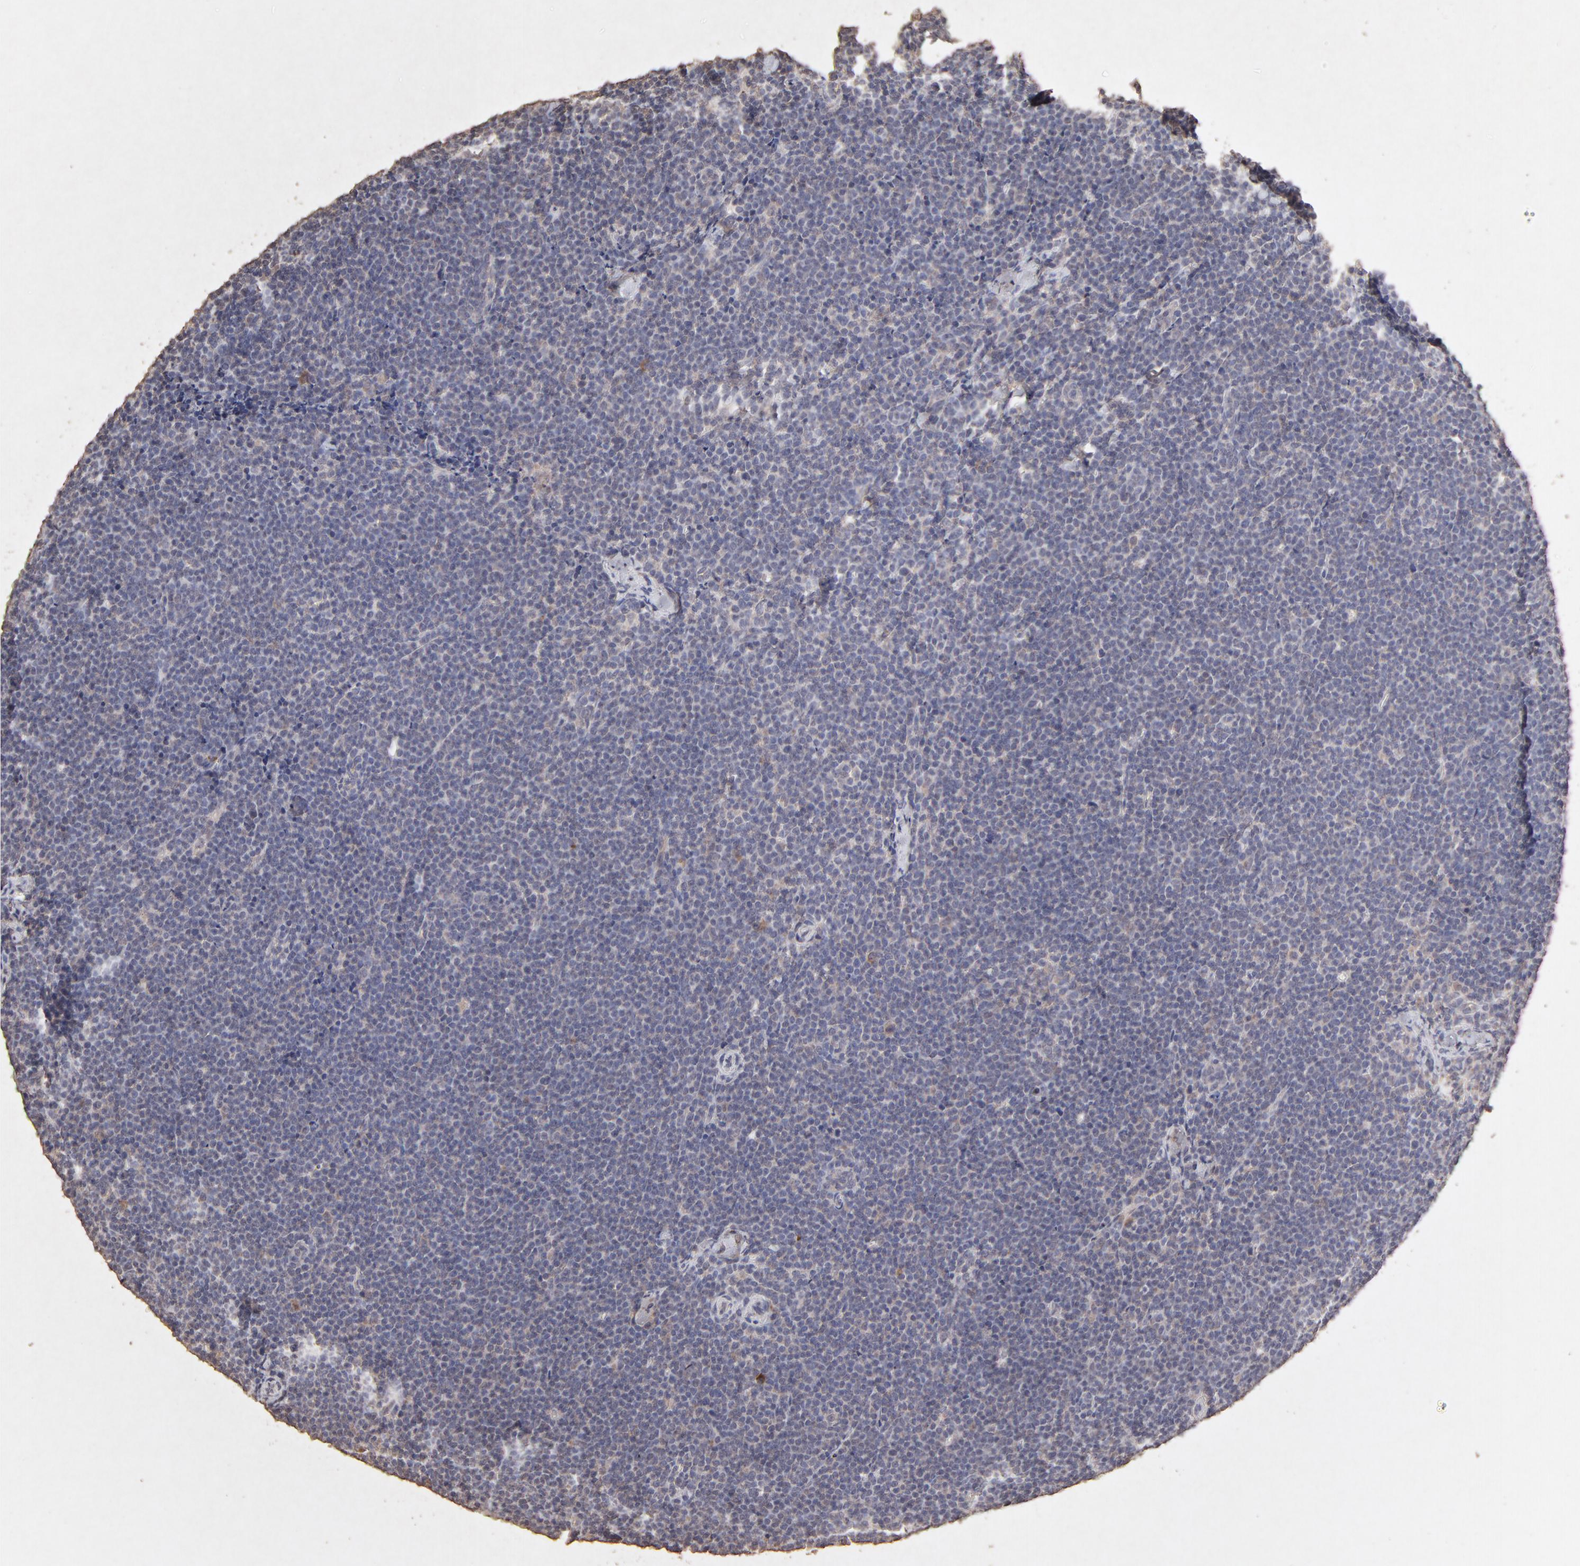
{"staining": {"intensity": "negative", "quantity": "none", "location": "none"}, "tissue": "lymphoma", "cell_type": "Tumor cells", "image_type": "cancer", "snomed": [{"axis": "morphology", "description": "Malignant lymphoma, non-Hodgkin's type, High grade"}, {"axis": "topography", "description": "Lymph node"}], "caption": "Immunohistochemistry (IHC) of human malignant lymphoma, non-Hodgkin's type (high-grade) shows no staining in tumor cells.", "gene": "OPHN1", "patient": {"sex": "female", "age": 58}}